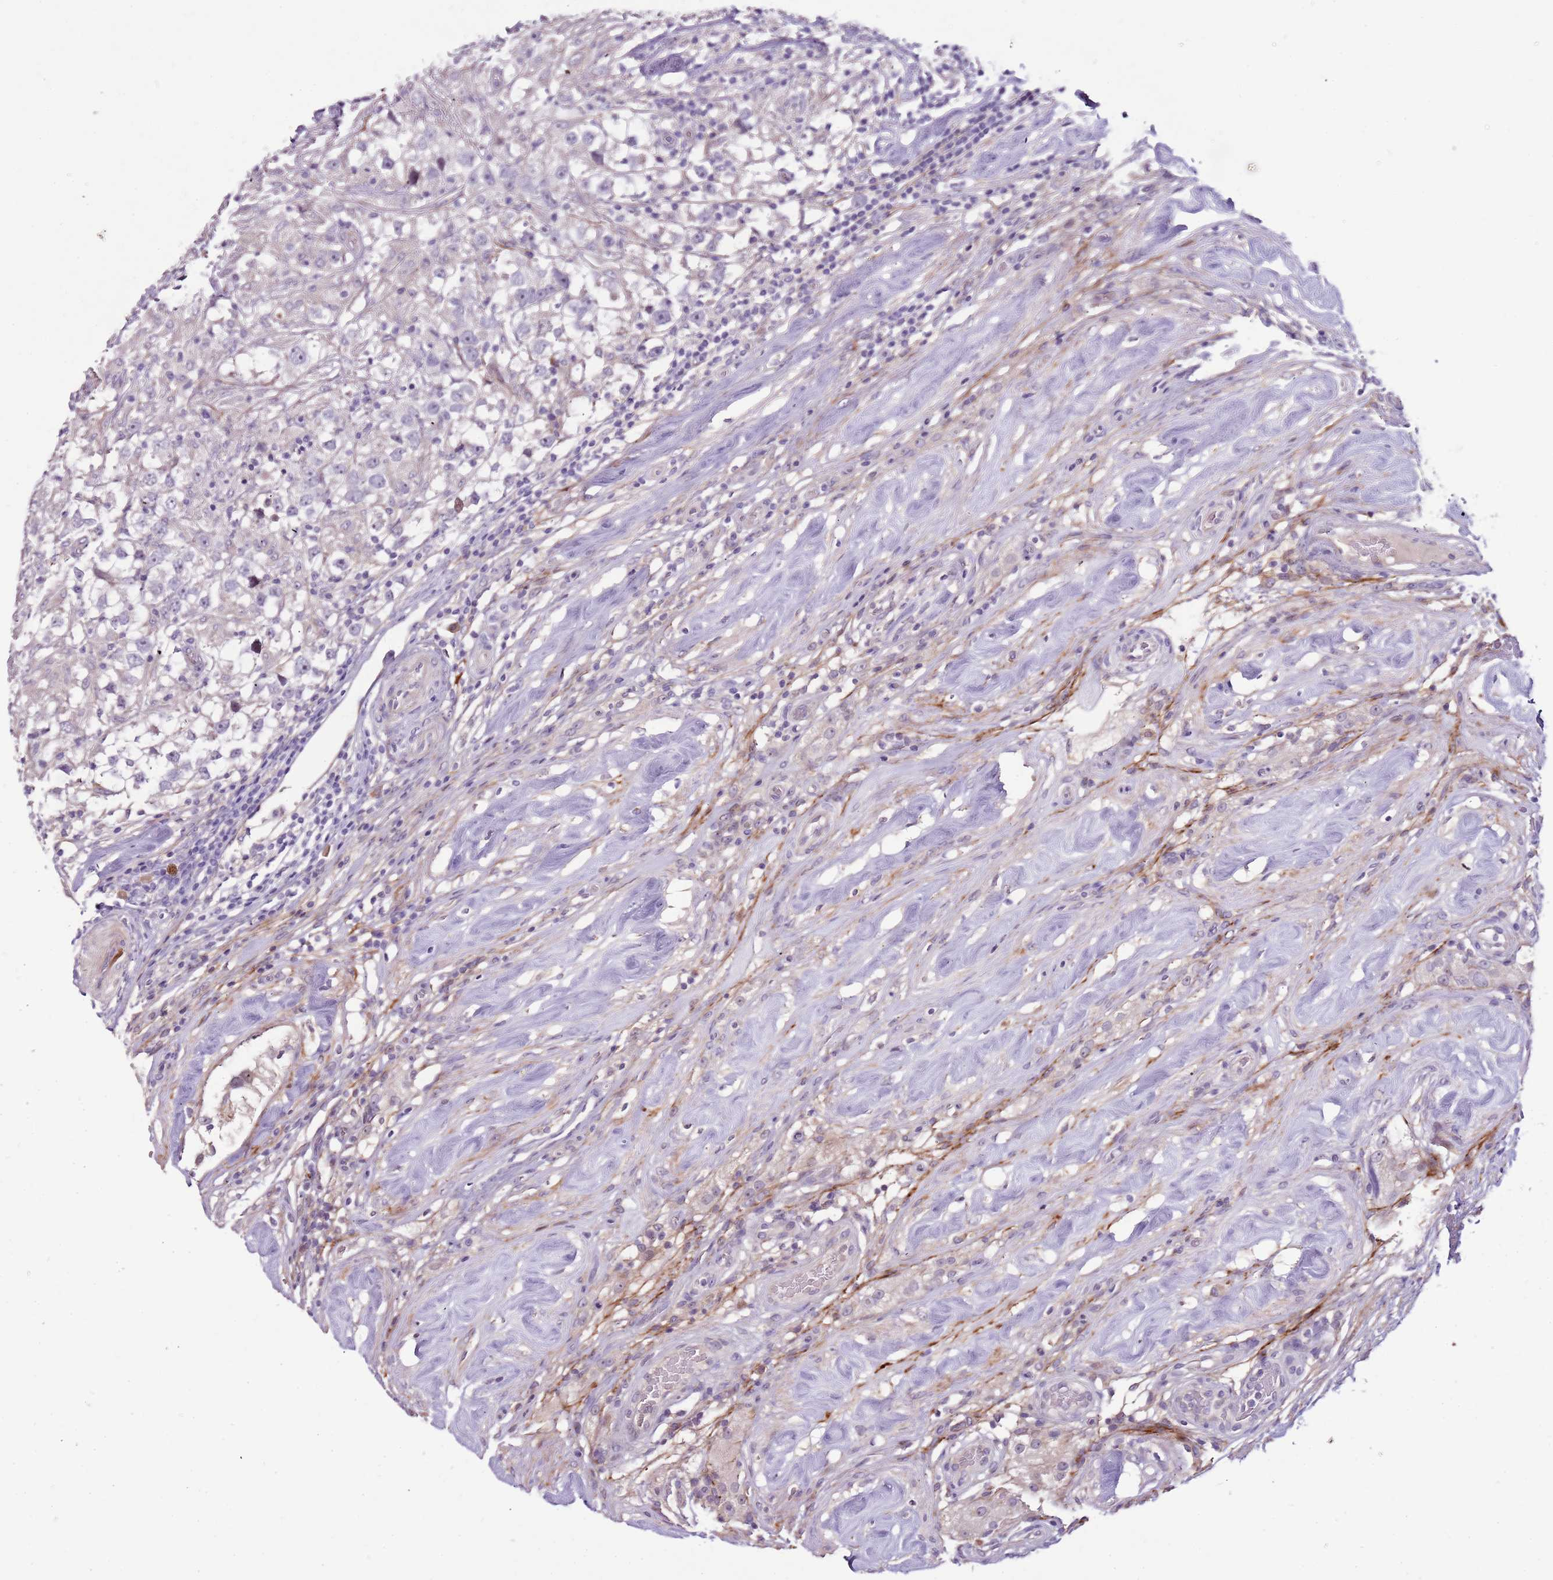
{"staining": {"intensity": "negative", "quantity": "none", "location": "none"}, "tissue": "testis cancer", "cell_type": "Tumor cells", "image_type": "cancer", "snomed": [{"axis": "morphology", "description": "Seminoma, NOS"}, {"axis": "topography", "description": "Testis"}], "caption": "A high-resolution histopathology image shows IHC staining of testis cancer, which displays no significant staining in tumor cells.", "gene": "NKX2-3", "patient": {"sex": "male", "age": 46}}